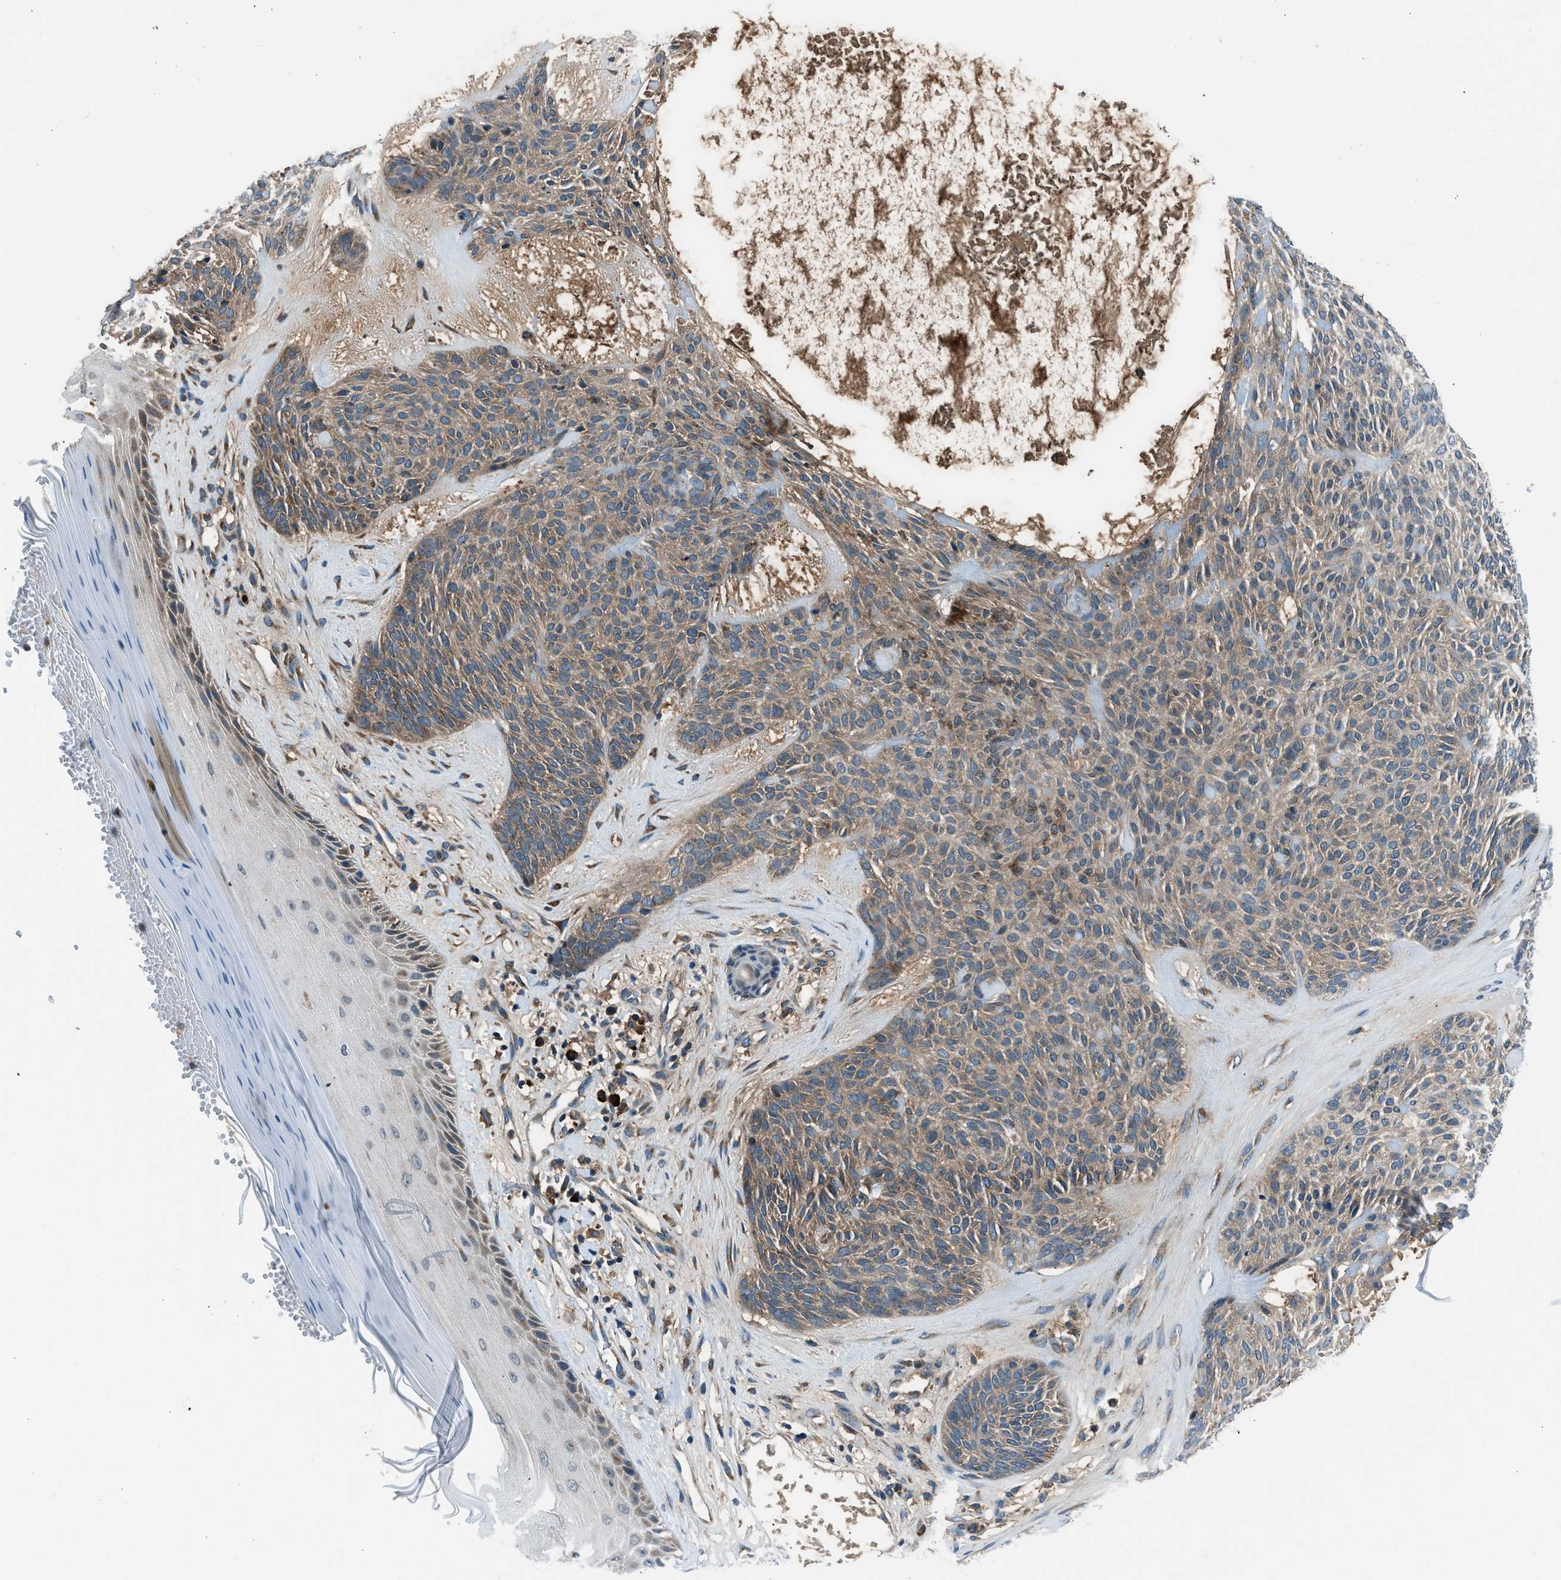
{"staining": {"intensity": "moderate", "quantity": "25%-75%", "location": "cytoplasmic/membranous"}, "tissue": "skin cancer", "cell_type": "Tumor cells", "image_type": "cancer", "snomed": [{"axis": "morphology", "description": "Basal cell carcinoma"}, {"axis": "topography", "description": "Skin"}], "caption": "Skin basal cell carcinoma stained with IHC demonstrates moderate cytoplasmic/membranous staining in about 25%-75% of tumor cells.", "gene": "EDARADD", "patient": {"sex": "male", "age": 55}}